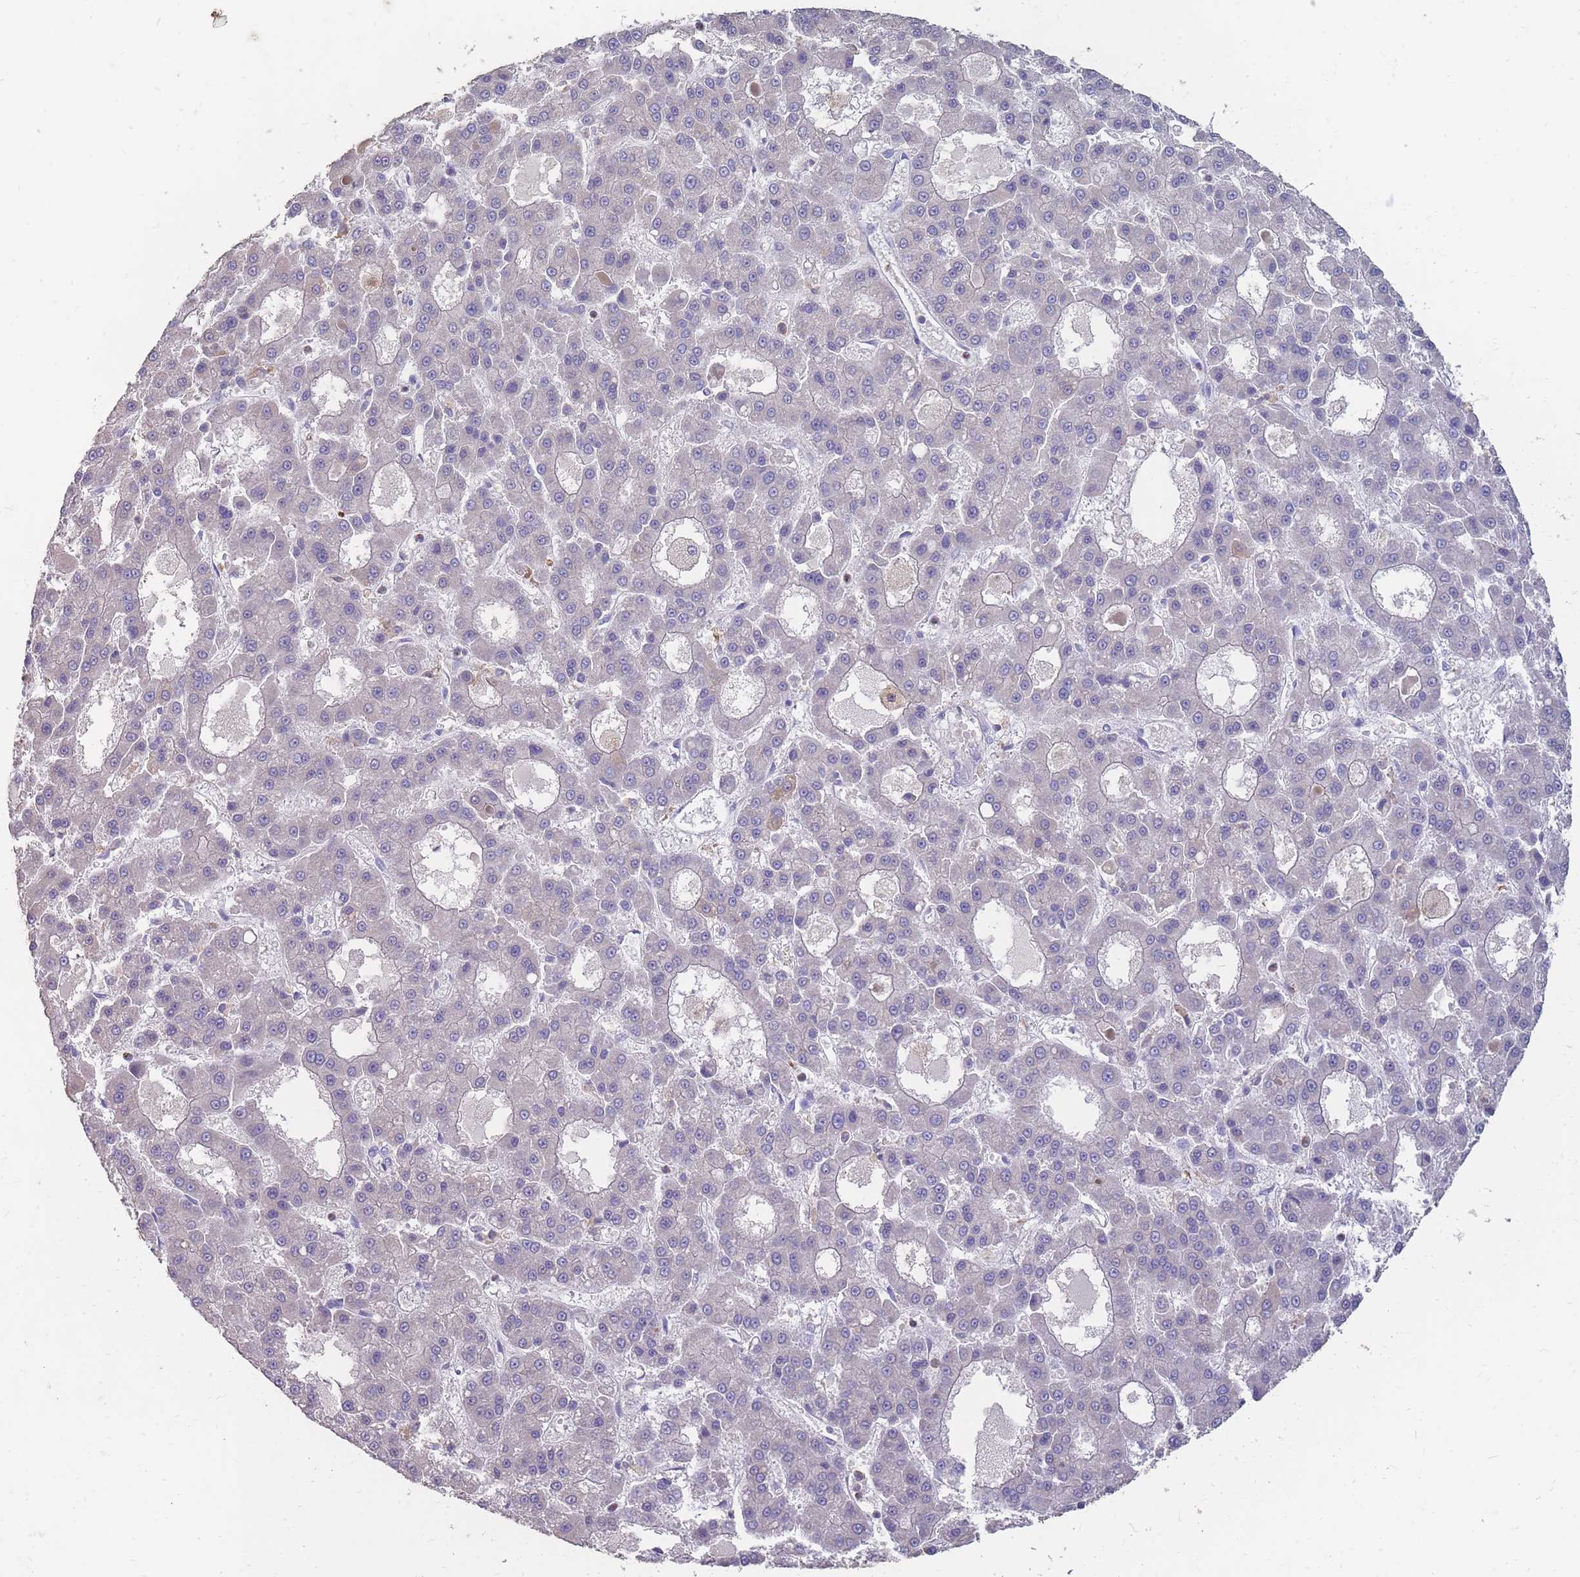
{"staining": {"intensity": "negative", "quantity": "none", "location": "none"}, "tissue": "liver cancer", "cell_type": "Tumor cells", "image_type": "cancer", "snomed": [{"axis": "morphology", "description": "Carcinoma, Hepatocellular, NOS"}, {"axis": "topography", "description": "Liver"}], "caption": "Protein analysis of liver hepatocellular carcinoma displays no significant positivity in tumor cells.", "gene": "CD33", "patient": {"sex": "male", "age": 70}}